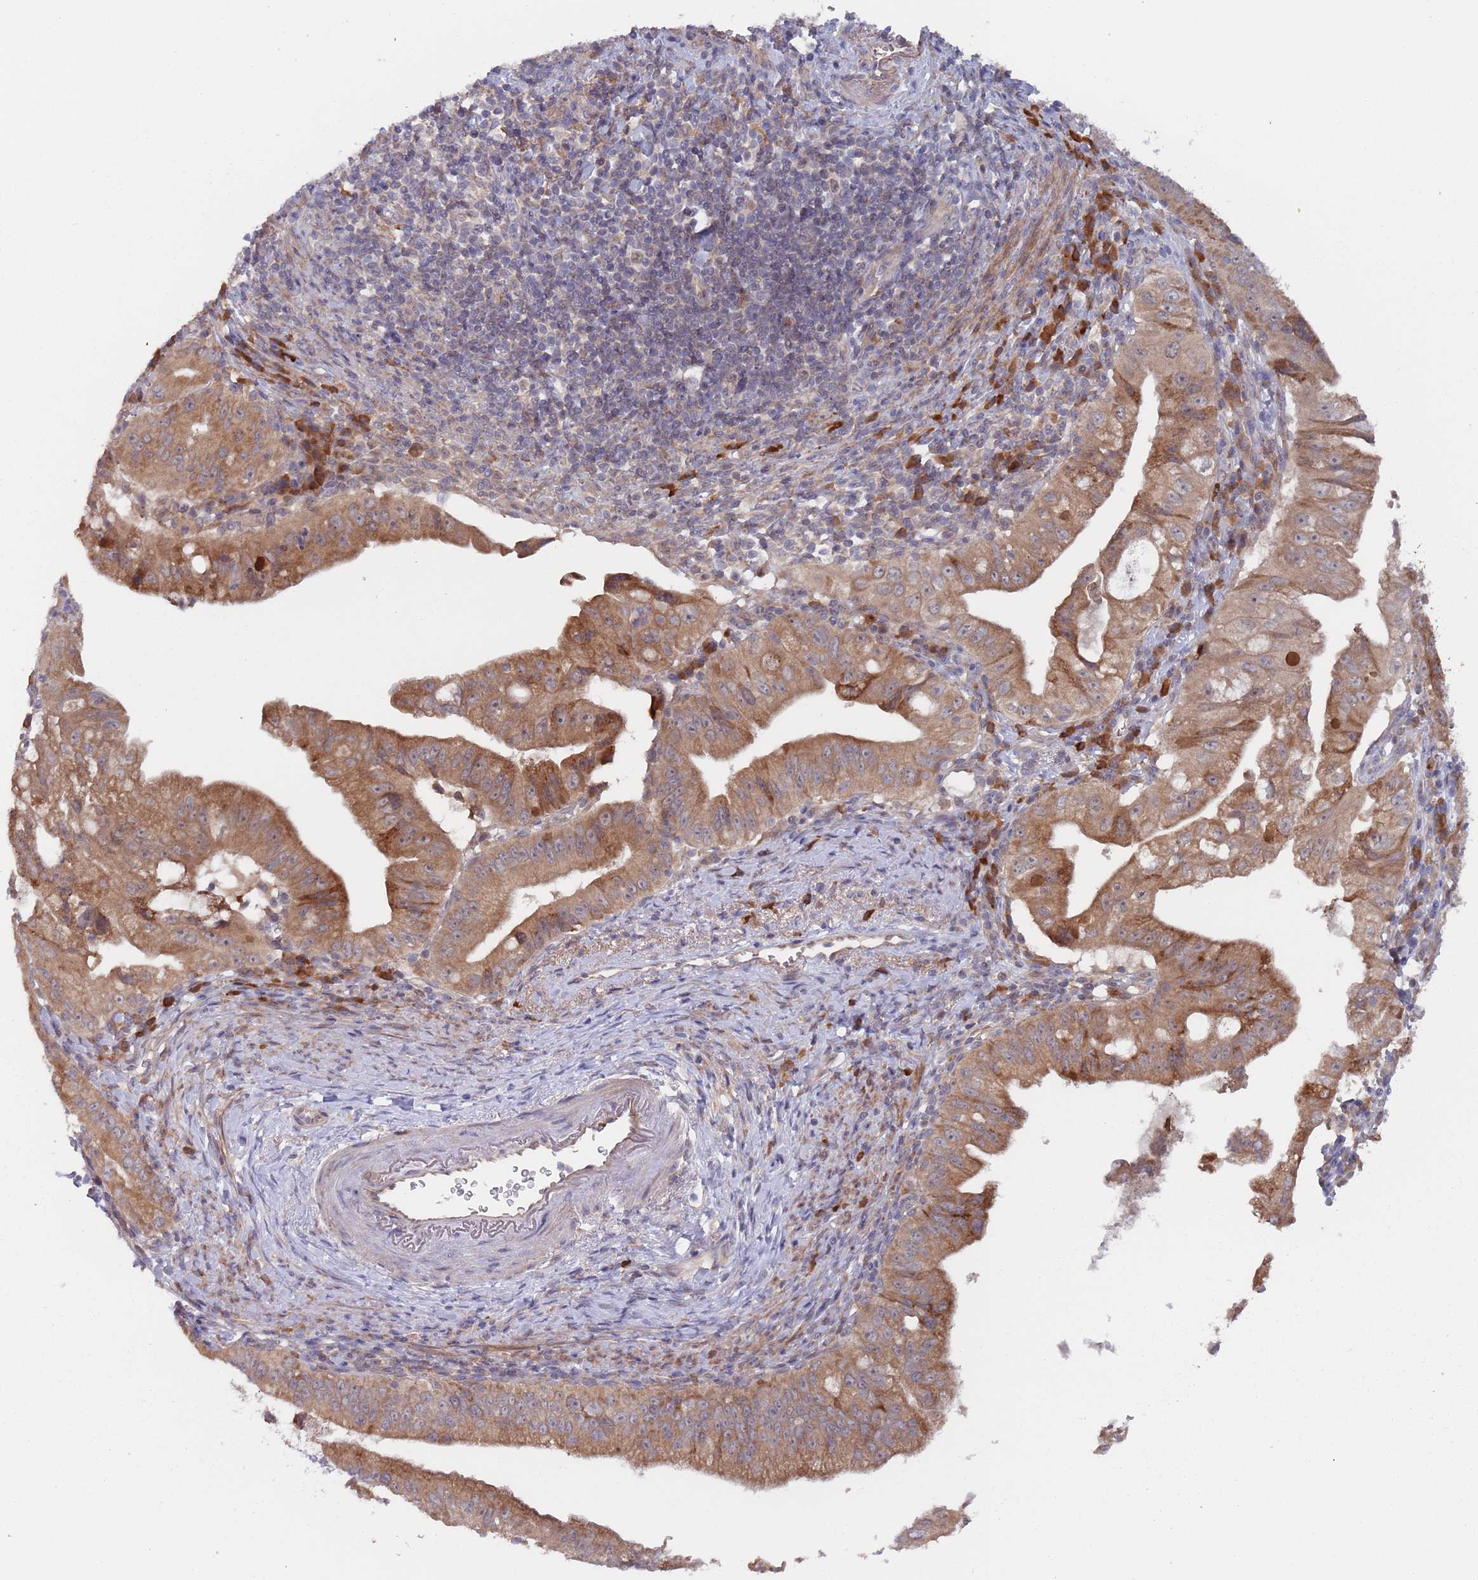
{"staining": {"intensity": "moderate", "quantity": ">75%", "location": "cytoplasmic/membranous"}, "tissue": "pancreatic cancer", "cell_type": "Tumor cells", "image_type": "cancer", "snomed": [{"axis": "morphology", "description": "Adenocarcinoma, NOS"}, {"axis": "topography", "description": "Pancreas"}], "caption": "Human pancreatic cancer (adenocarcinoma) stained for a protein (brown) exhibits moderate cytoplasmic/membranous positive positivity in about >75% of tumor cells.", "gene": "ZNF140", "patient": {"sex": "male", "age": 70}}